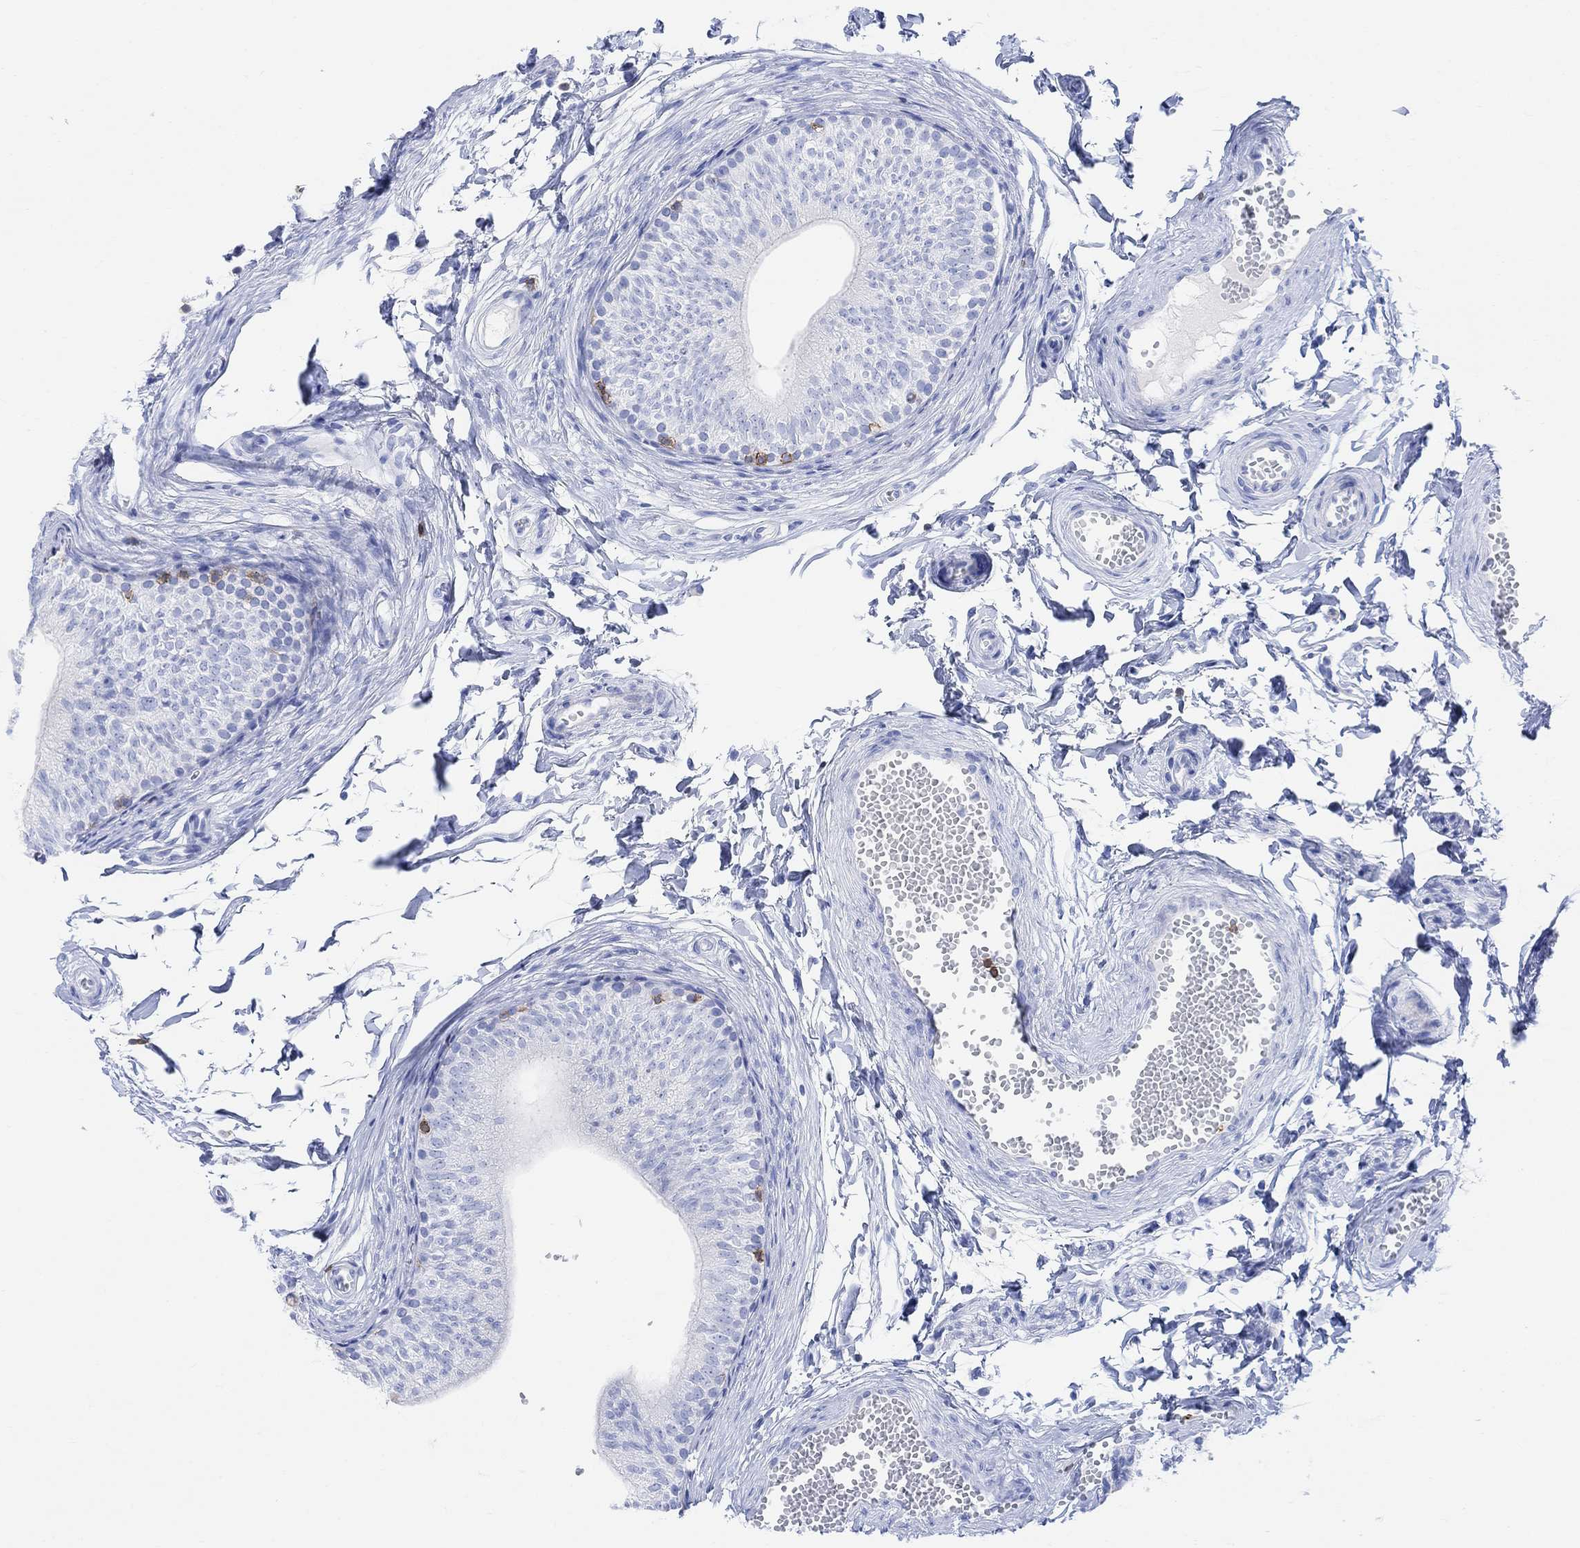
{"staining": {"intensity": "negative", "quantity": "none", "location": "none"}, "tissue": "epididymis", "cell_type": "Glandular cells", "image_type": "normal", "snomed": [{"axis": "morphology", "description": "Normal tissue, NOS"}, {"axis": "topography", "description": "Epididymis"}], "caption": "A high-resolution histopathology image shows IHC staining of unremarkable epididymis, which shows no significant positivity in glandular cells.", "gene": "GPR65", "patient": {"sex": "male", "age": 22}}